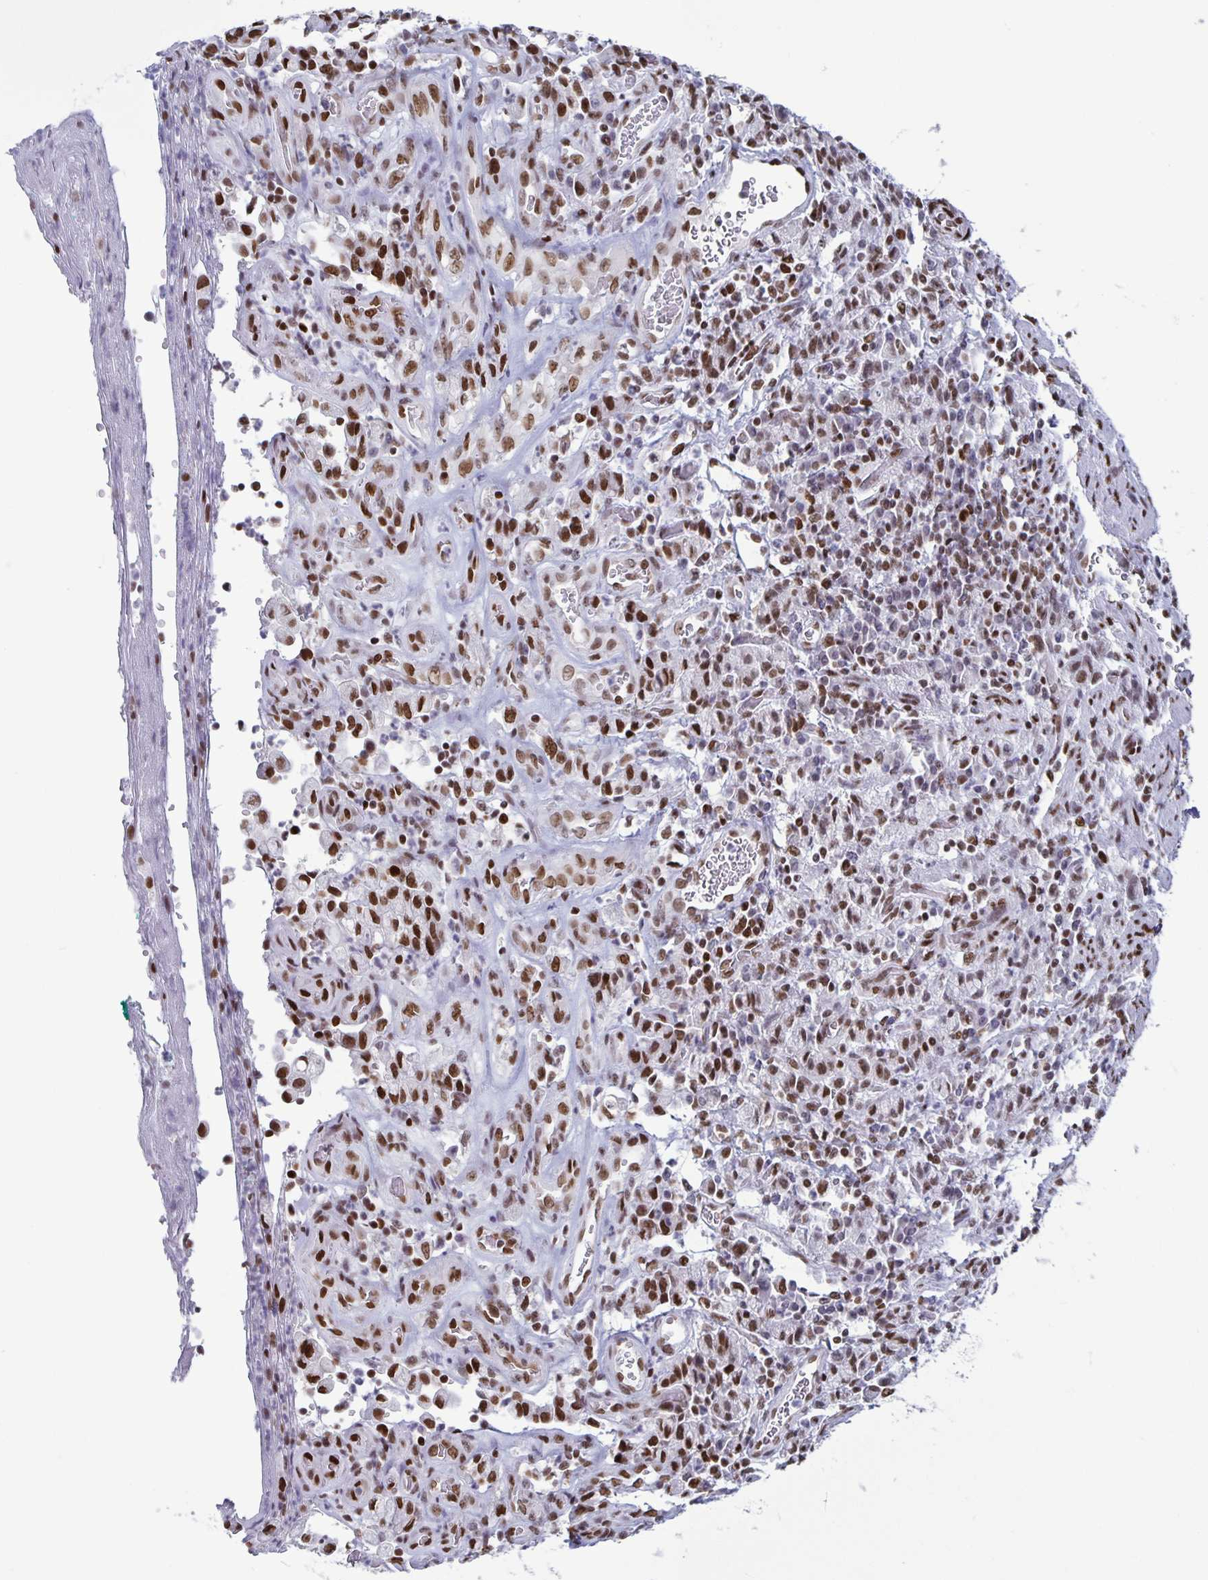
{"staining": {"intensity": "moderate", "quantity": ">75%", "location": "nuclear"}, "tissue": "stomach cancer", "cell_type": "Tumor cells", "image_type": "cancer", "snomed": [{"axis": "morphology", "description": "Adenocarcinoma, NOS"}, {"axis": "topography", "description": "Stomach"}], "caption": "Immunohistochemistry image of neoplastic tissue: stomach cancer (adenocarcinoma) stained using IHC demonstrates medium levels of moderate protein expression localized specifically in the nuclear of tumor cells, appearing as a nuclear brown color.", "gene": "JUND", "patient": {"sex": "male", "age": 77}}